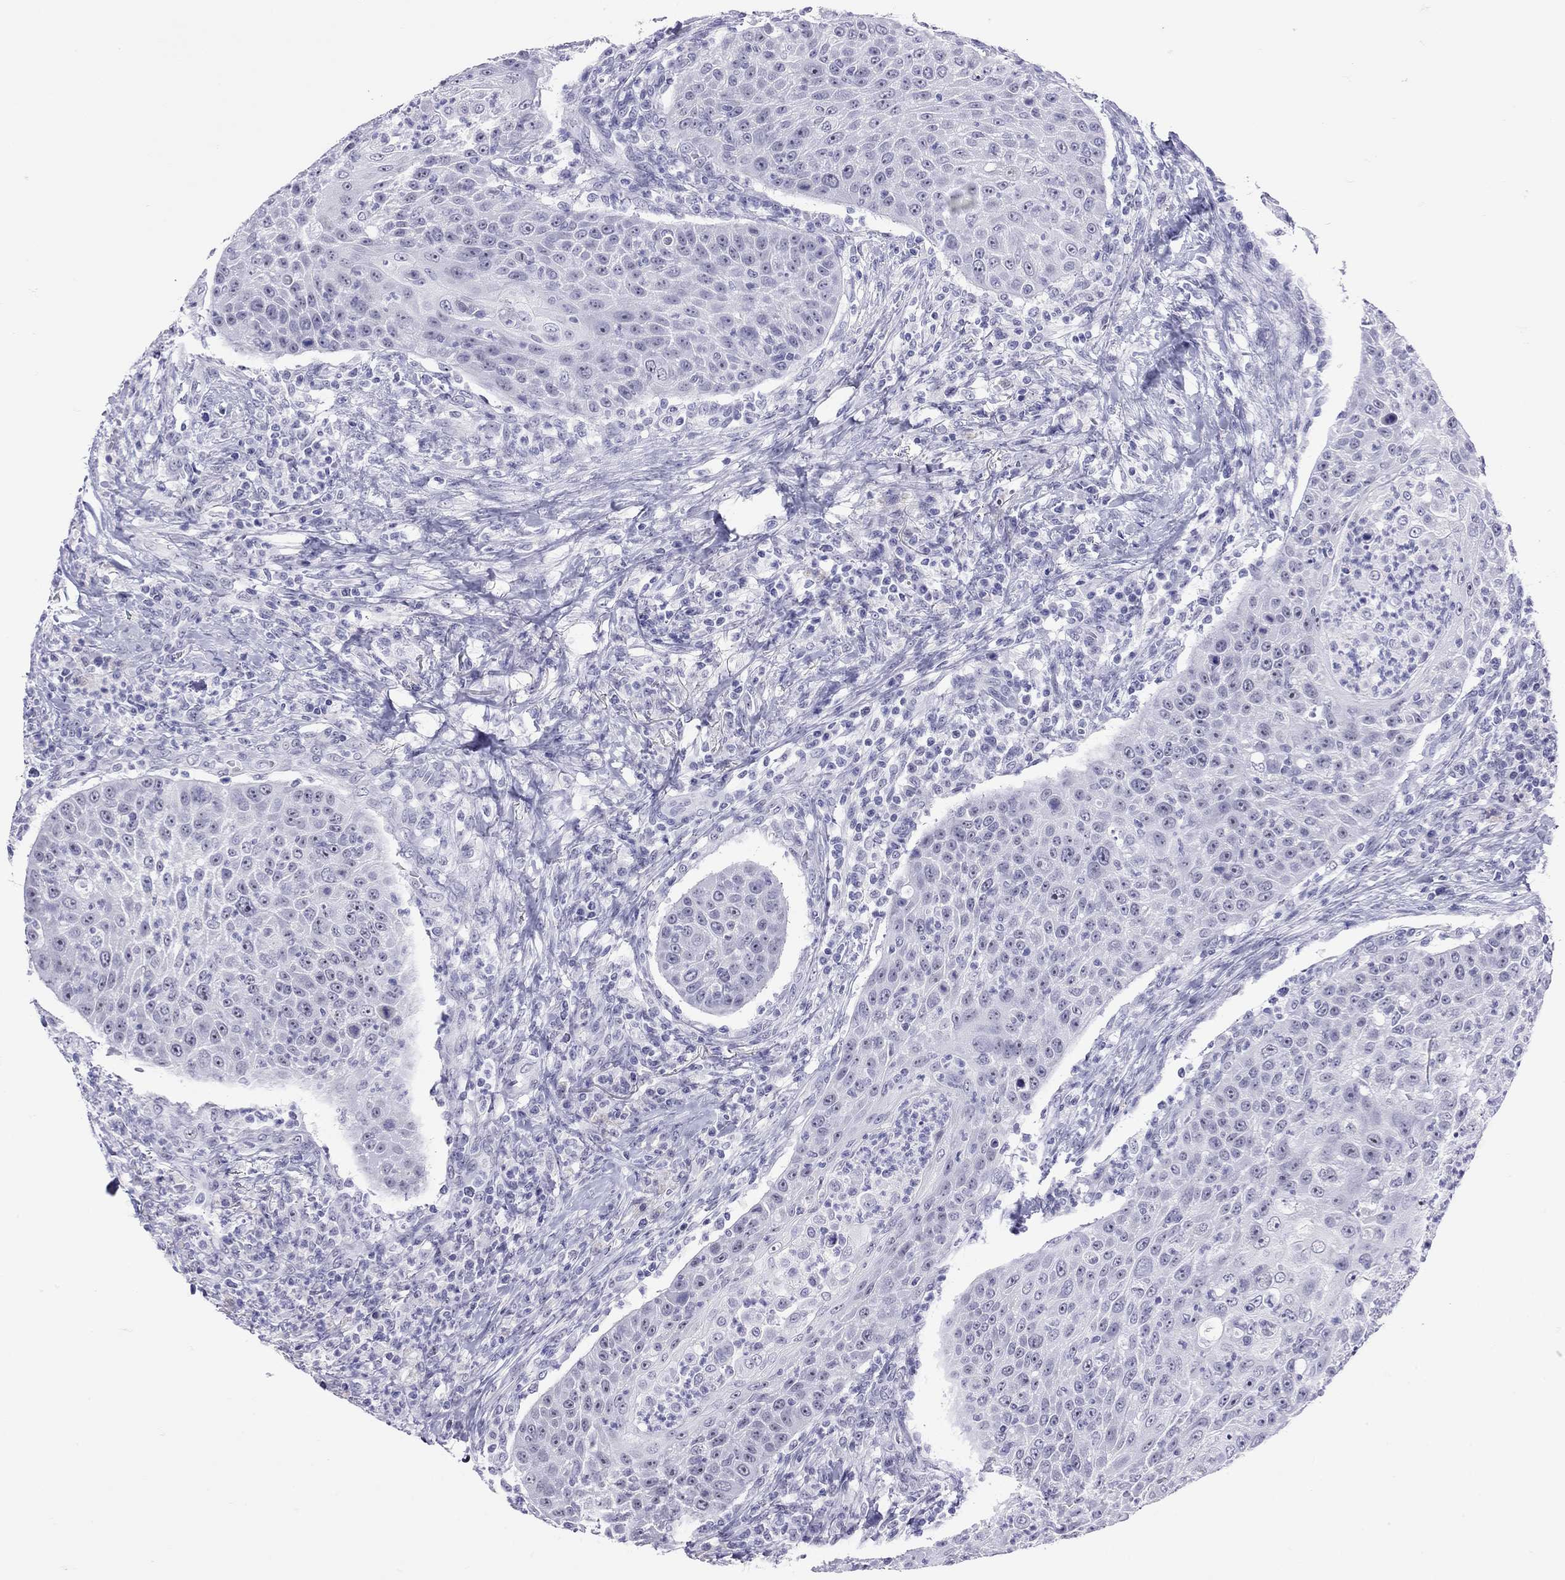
{"staining": {"intensity": "negative", "quantity": "none", "location": "none"}, "tissue": "head and neck cancer", "cell_type": "Tumor cells", "image_type": "cancer", "snomed": [{"axis": "morphology", "description": "Squamous cell carcinoma, NOS"}, {"axis": "topography", "description": "Head-Neck"}], "caption": "Human head and neck cancer (squamous cell carcinoma) stained for a protein using immunohistochemistry reveals no positivity in tumor cells.", "gene": "LYAR", "patient": {"sex": "male", "age": 69}}